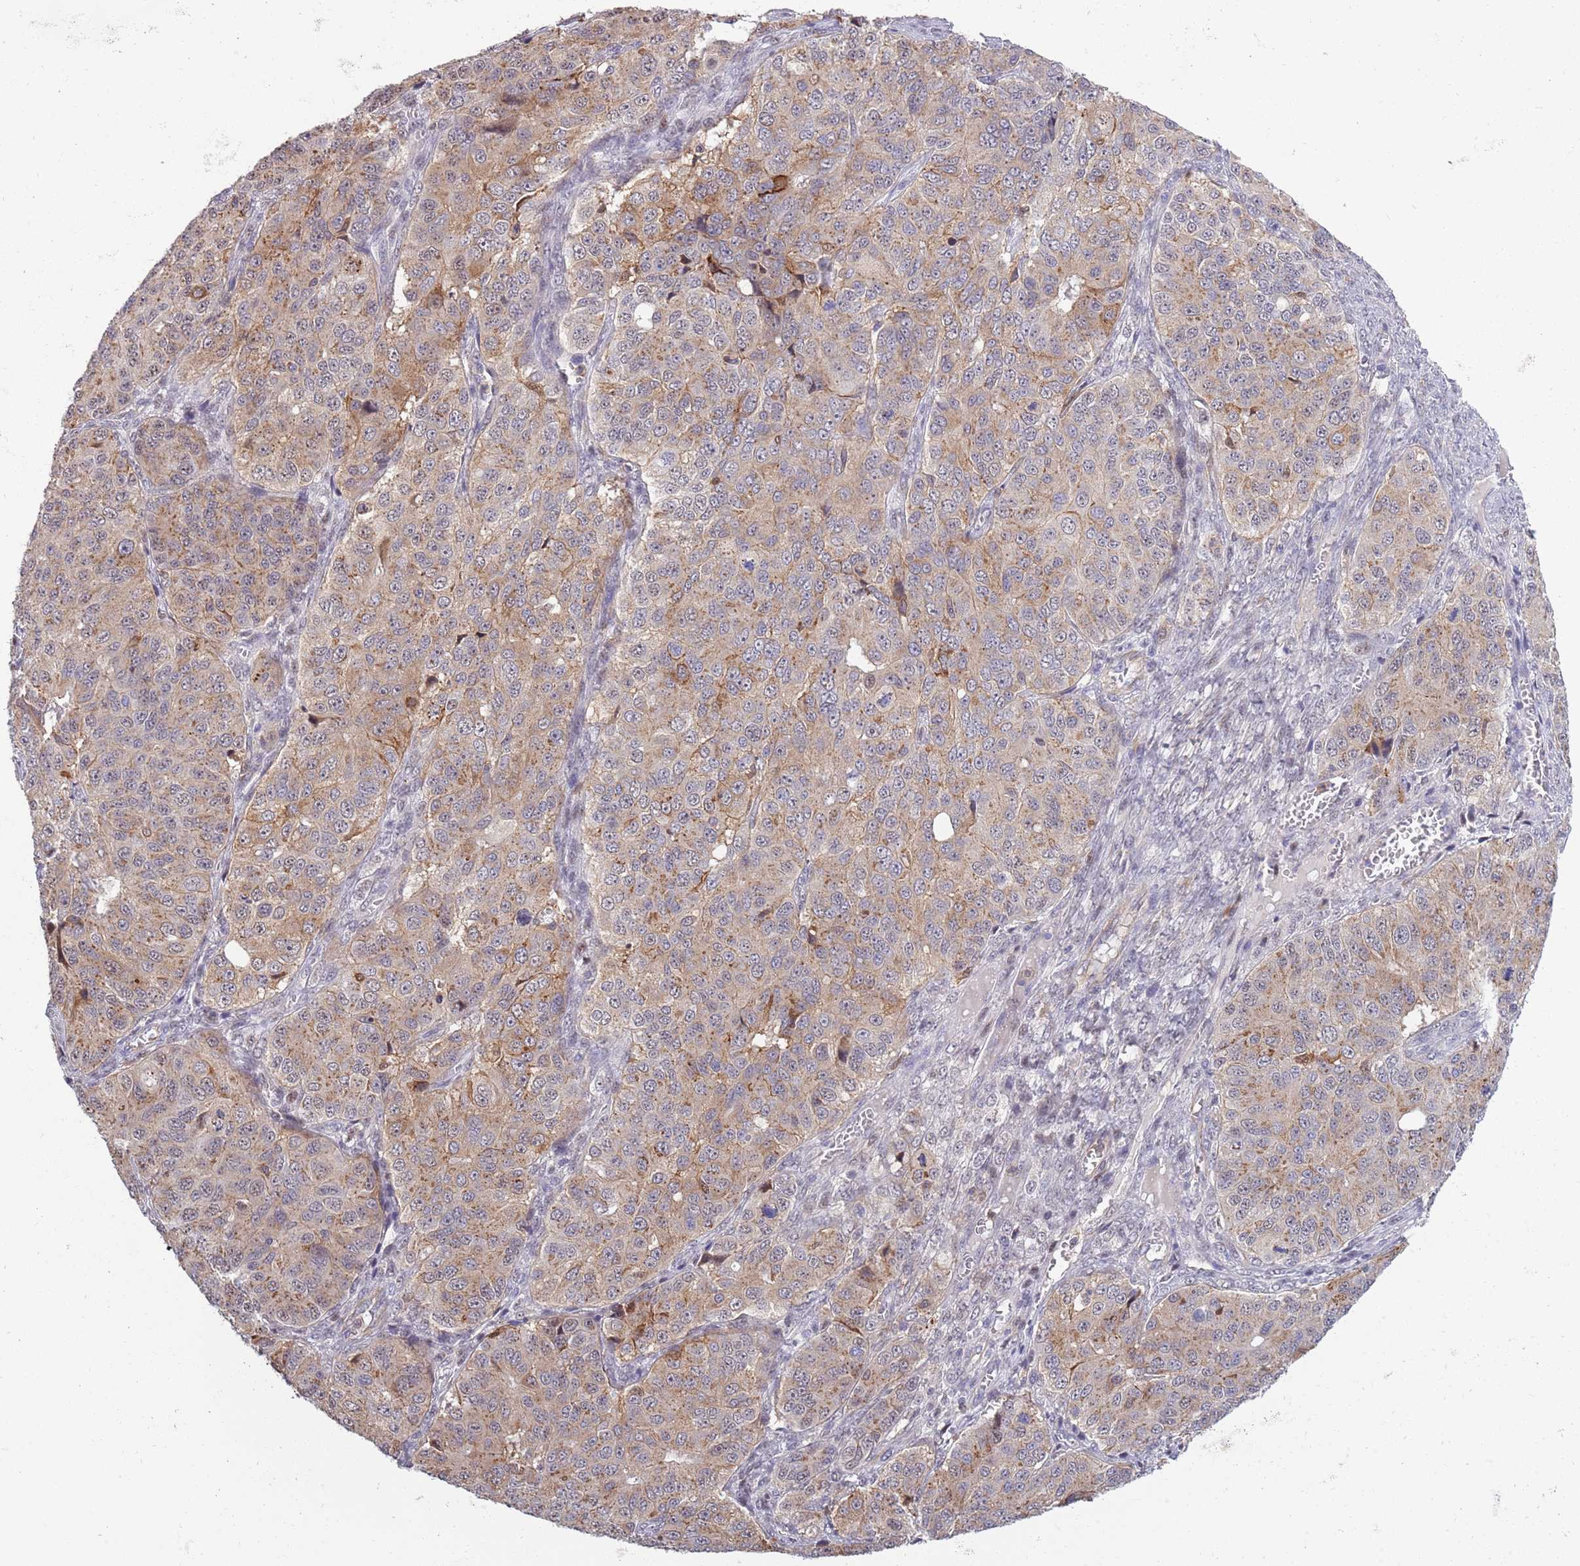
{"staining": {"intensity": "weak", "quantity": "25%-75%", "location": "cytoplasmic/membranous"}, "tissue": "ovarian cancer", "cell_type": "Tumor cells", "image_type": "cancer", "snomed": [{"axis": "morphology", "description": "Carcinoma, endometroid"}, {"axis": "topography", "description": "Ovary"}], "caption": "An immunohistochemistry image of tumor tissue is shown. Protein staining in brown labels weak cytoplasmic/membranous positivity in ovarian cancer (endometroid carcinoma) within tumor cells.", "gene": "CCNJL", "patient": {"sex": "female", "age": 51}}